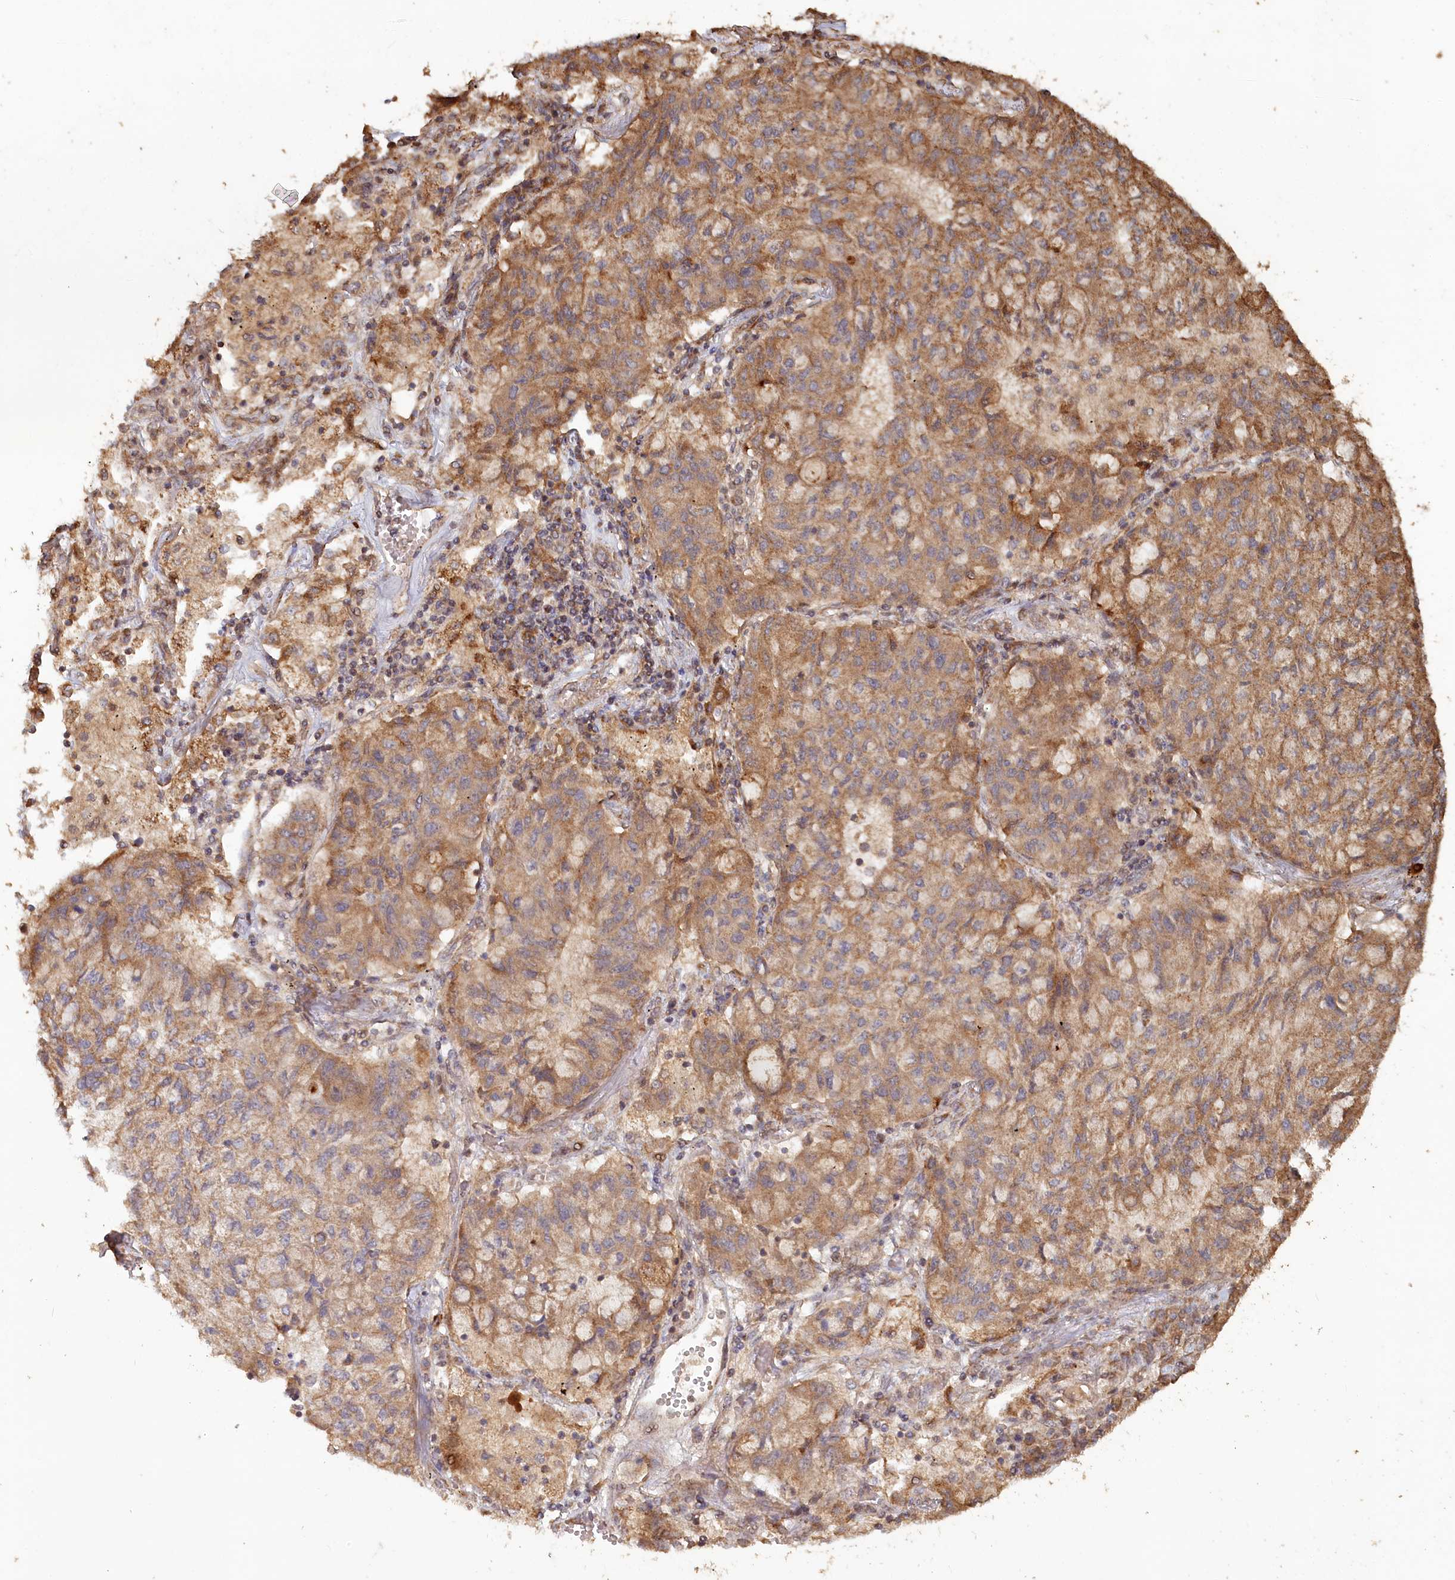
{"staining": {"intensity": "moderate", "quantity": "25%-75%", "location": "cytoplasmic/membranous"}, "tissue": "lung cancer", "cell_type": "Tumor cells", "image_type": "cancer", "snomed": [{"axis": "morphology", "description": "Squamous cell carcinoma, NOS"}, {"axis": "topography", "description": "Lung"}], "caption": "A medium amount of moderate cytoplasmic/membranous positivity is appreciated in about 25%-75% of tumor cells in lung squamous cell carcinoma tissue.", "gene": "HAL", "patient": {"sex": "male", "age": 74}}